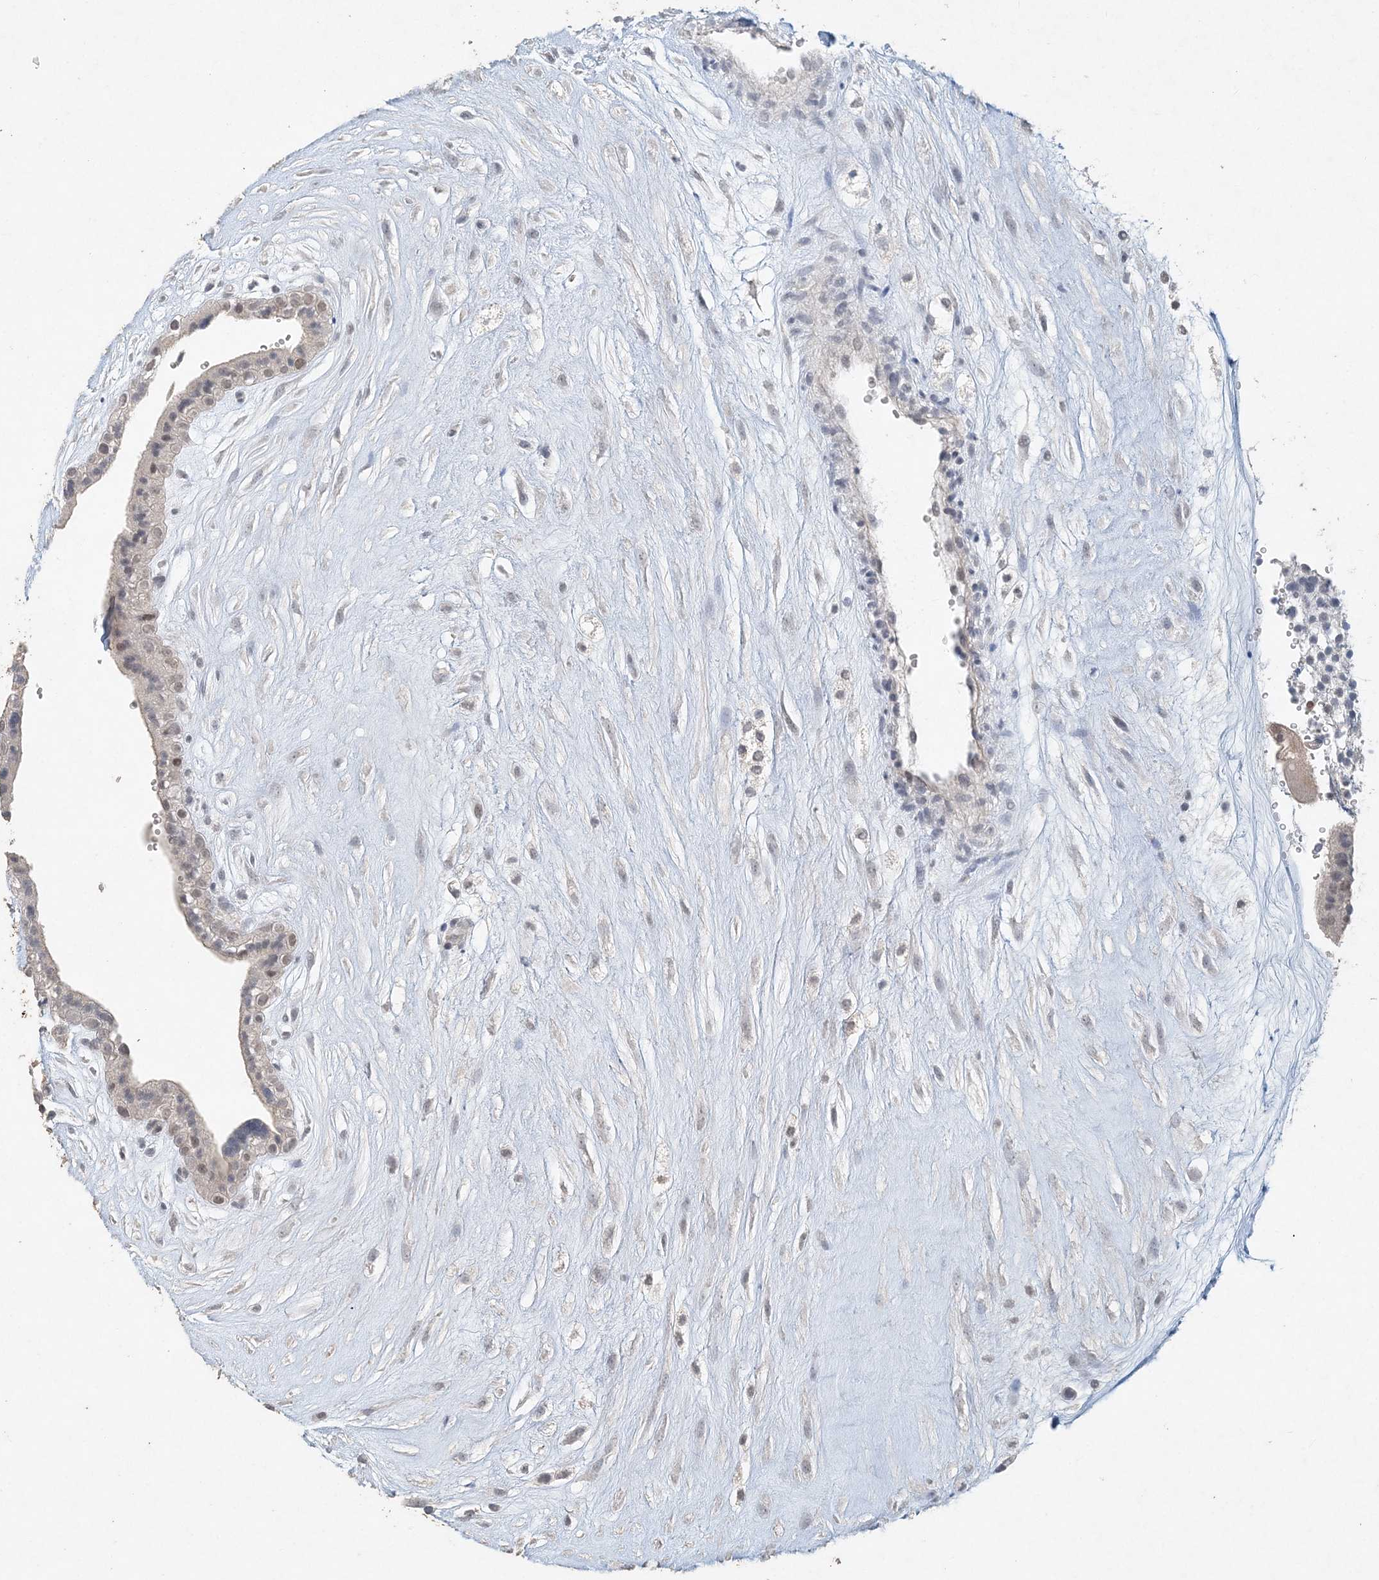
{"staining": {"intensity": "weak", "quantity": "<25%", "location": "nuclear"}, "tissue": "placenta", "cell_type": "Trophoblastic cells", "image_type": "normal", "snomed": [{"axis": "morphology", "description": "Normal tissue, NOS"}, {"axis": "topography", "description": "Placenta"}], "caption": "Immunohistochemistry (IHC) histopathology image of benign placenta: human placenta stained with DAB (3,3'-diaminobenzidine) demonstrates no significant protein staining in trophoblastic cells.", "gene": "DNAH5", "patient": {"sex": "female", "age": 18}}